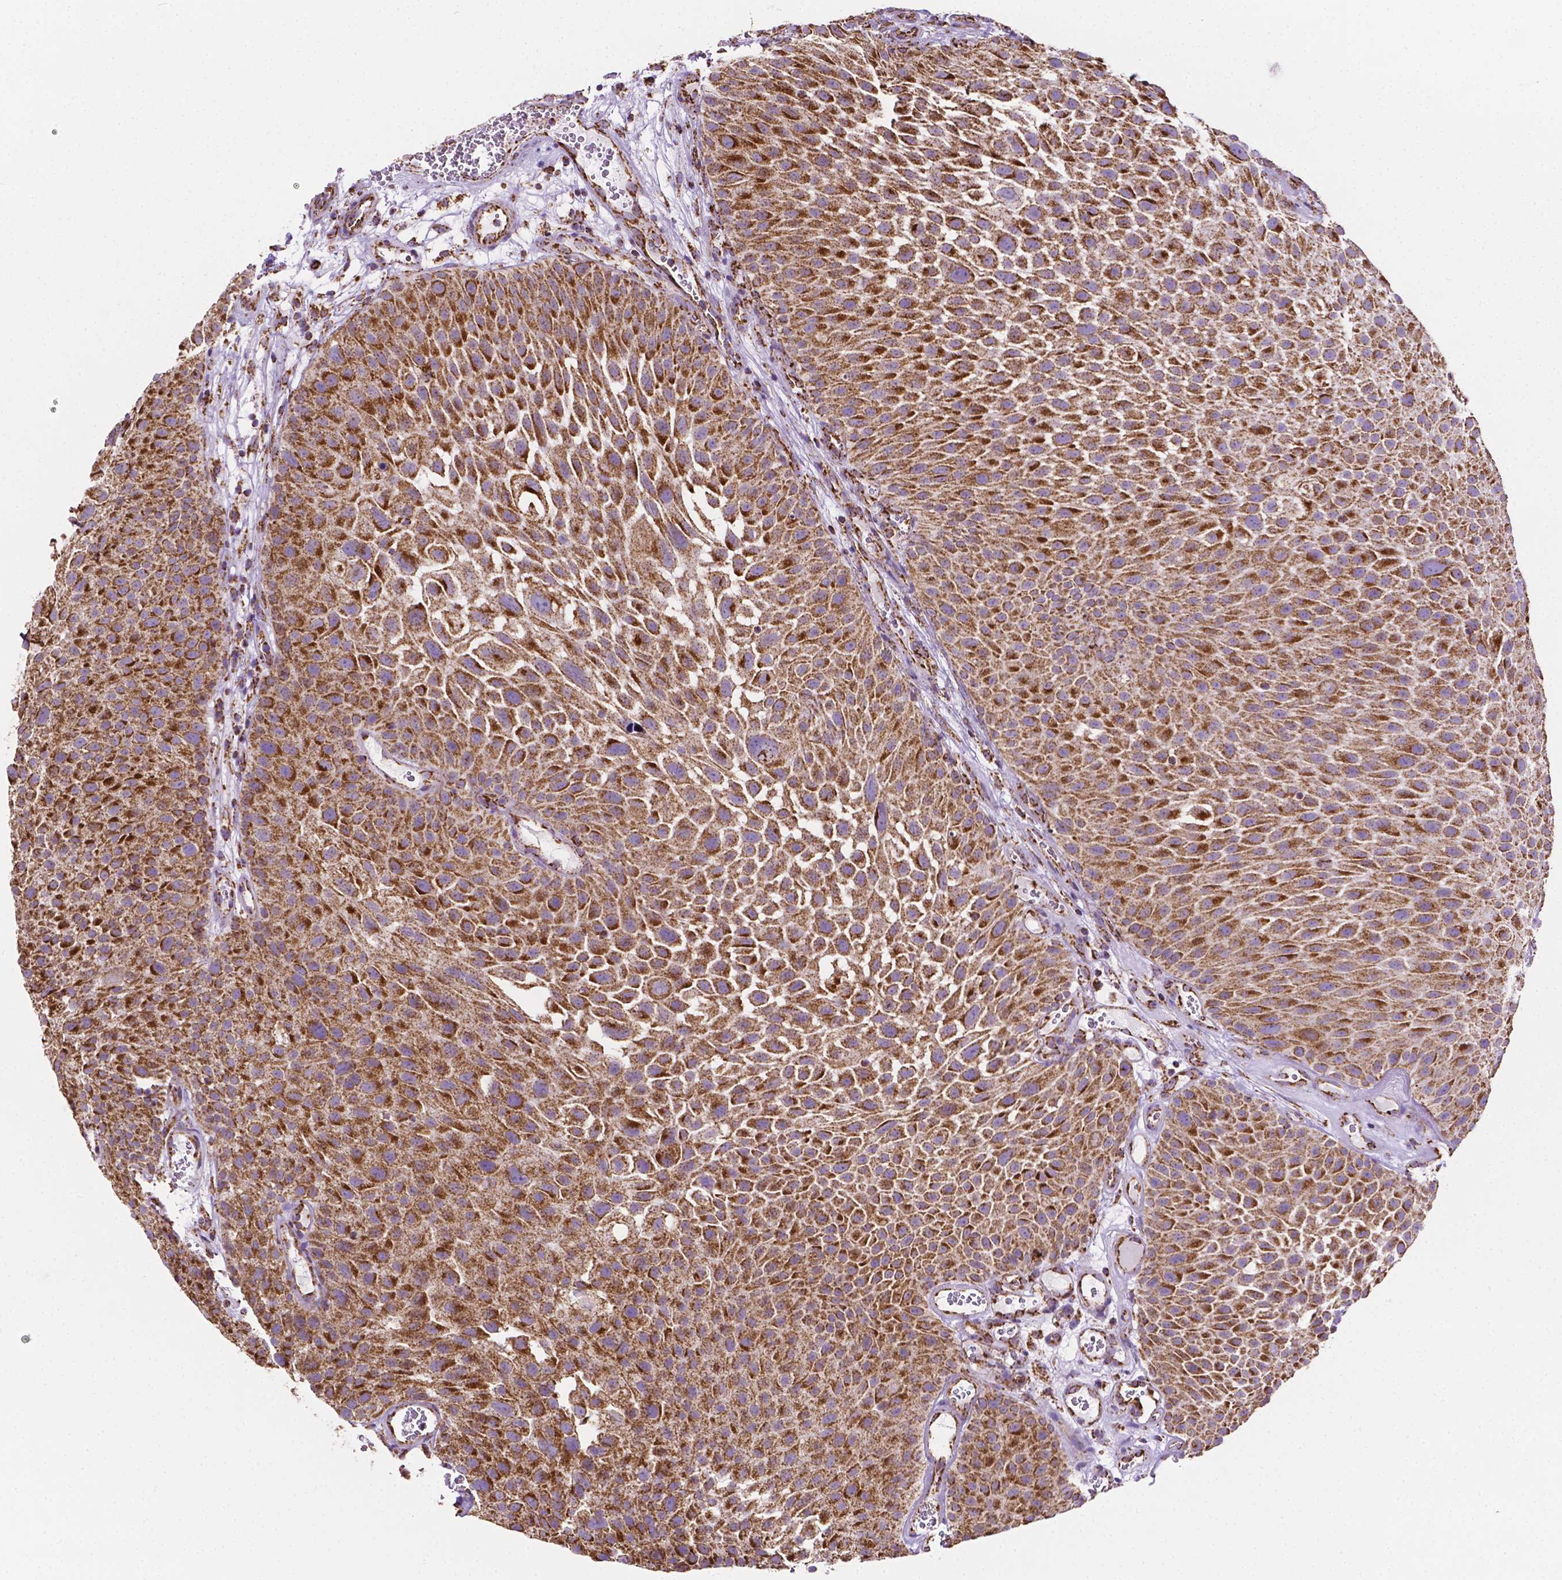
{"staining": {"intensity": "strong", "quantity": ">75%", "location": "cytoplasmic/membranous"}, "tissue": "urothelial cancer", "cell_type": "Tumor cells", "image_type": "cancer", "snomed": [{"axis": "morphology", "description": "Urothelial carcinoma, Low grade"}, {"axis": "topography", "description": "Urinary bladder"}], "caption": "A high-resolution histopathology image shows IHC staining of urothelial carcinoma (low-grade), which demonstrates strong cytoplasmic/membranous expression in about >75% of tumor cells. (brown staining indicates protein expression, while blue staining denotes nuclei).", "gene": "RMDN3", "patient": {"sex": "male", "age": 72}}